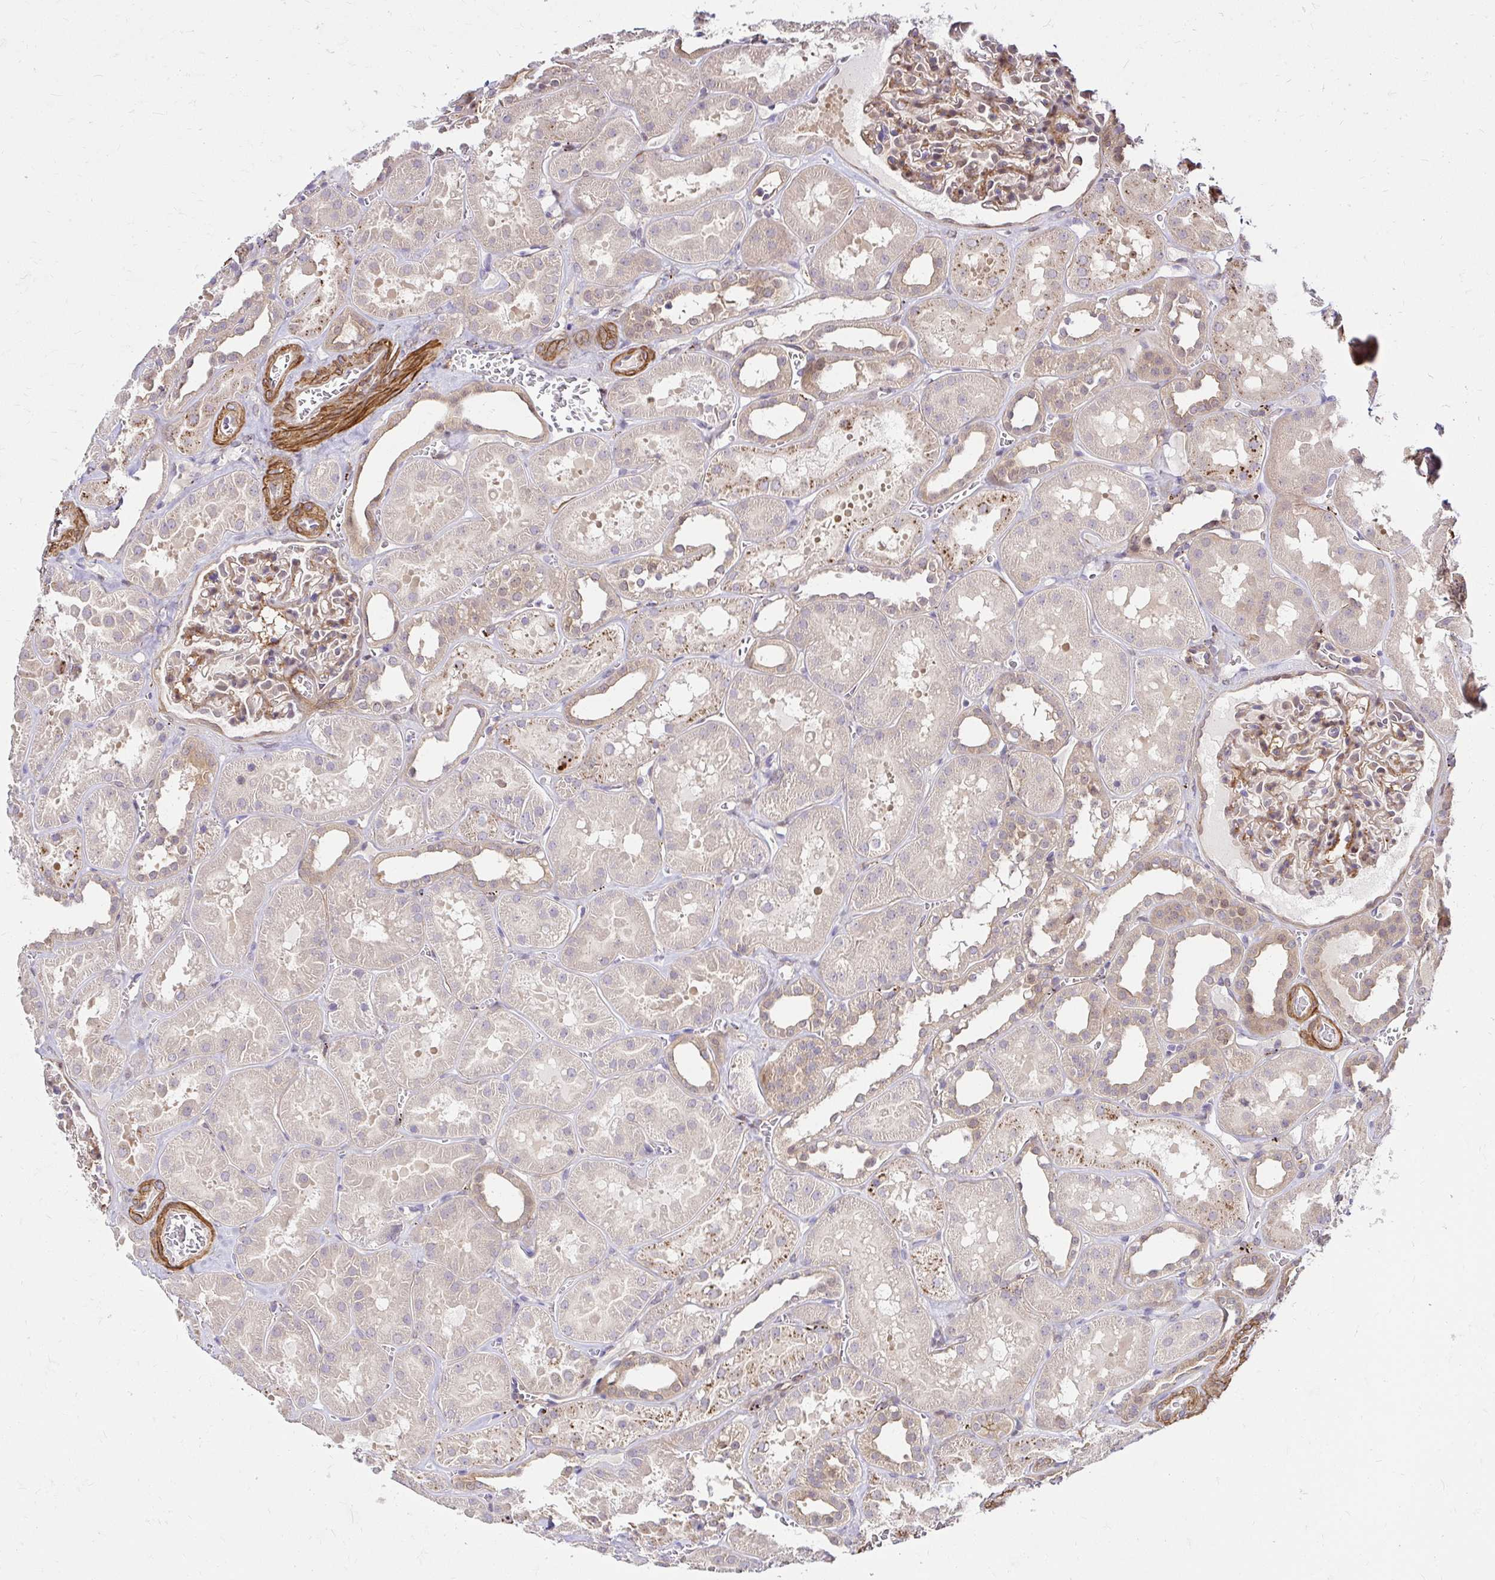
{"staining": {"intensity": "moderate", "quantity": "<25%", "location": "cytoplasmic/membranous"}, "tissue": "kidney", "cell_type": "Cells in glomeruli", "image_type": "normal", "snomed": [{"axis": "morphology", "description": "Normal tissue, NOS"}, {"axis": "topography", "description": "Kidney"}], "caption": "An immunohistochemistry (IHC) image of benign tissue is shown. Protein staining in brown highlights moderate cytoplasmic/membranous positivity in kidney within cells in glomeruli.", "gene": "YAP1", "patient": {"sex": "female", "age": 41}}